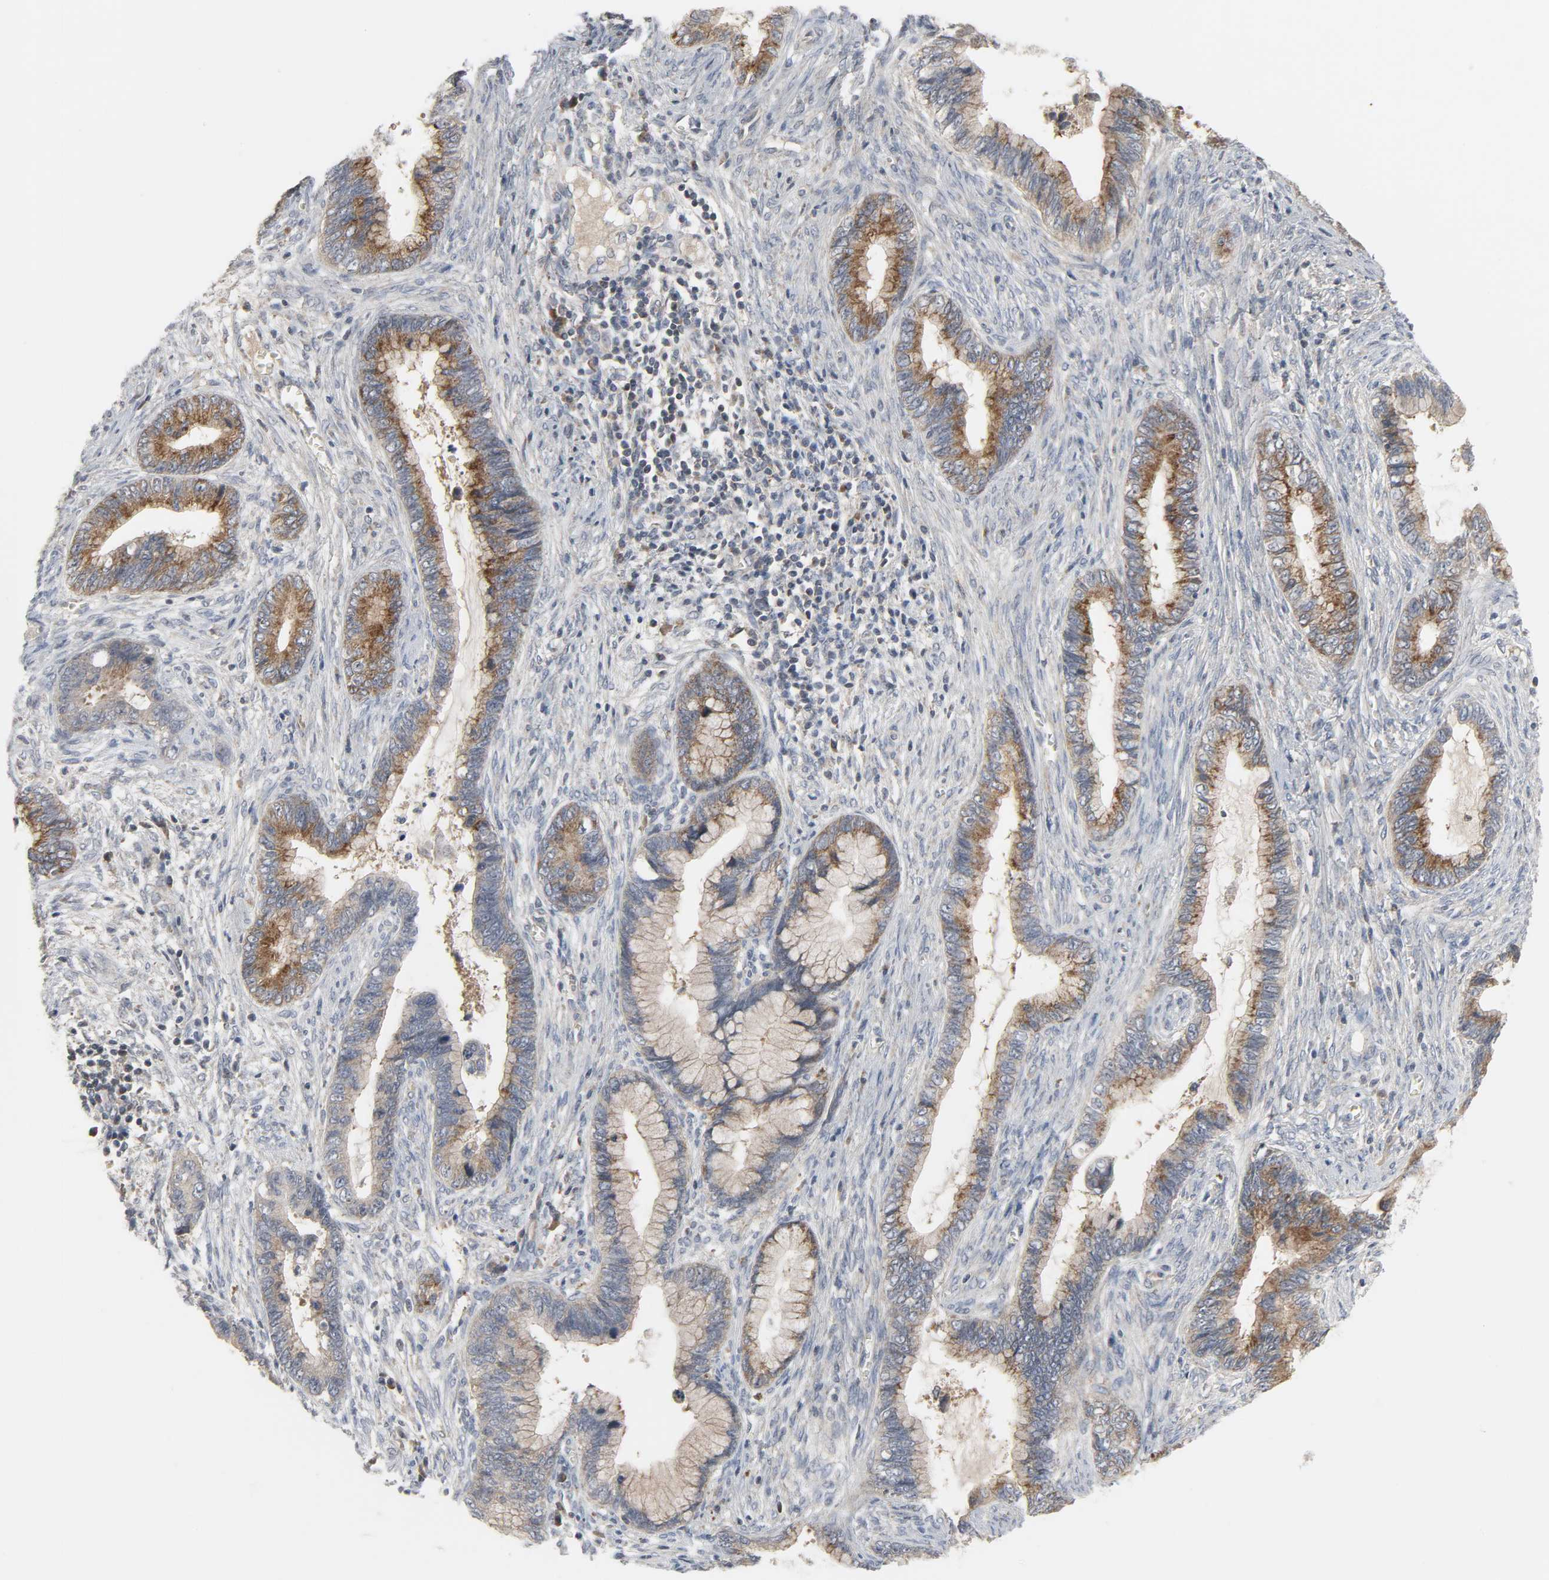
{"staining": {"intensity": "moderate", "quantity": ">75%", "location": "cytoplasmic/membranous"}, "tissue": "cervical cancer", "cell_type": "Tumor cells", "image_type": "cancer", "snomed": [{"axis": "morphology", "description": "Adenocarcinoma, NOS"}, {"axis": "topography", "description": "Cervix"}], "caption": "Brown immunohistochemical staining in cervical cancer shows moderate cytoplasmic/membranous expression in about >75% of tumor cells.", "gene": "CLIP1", "patient": {"sex": "female", "age": 44}}